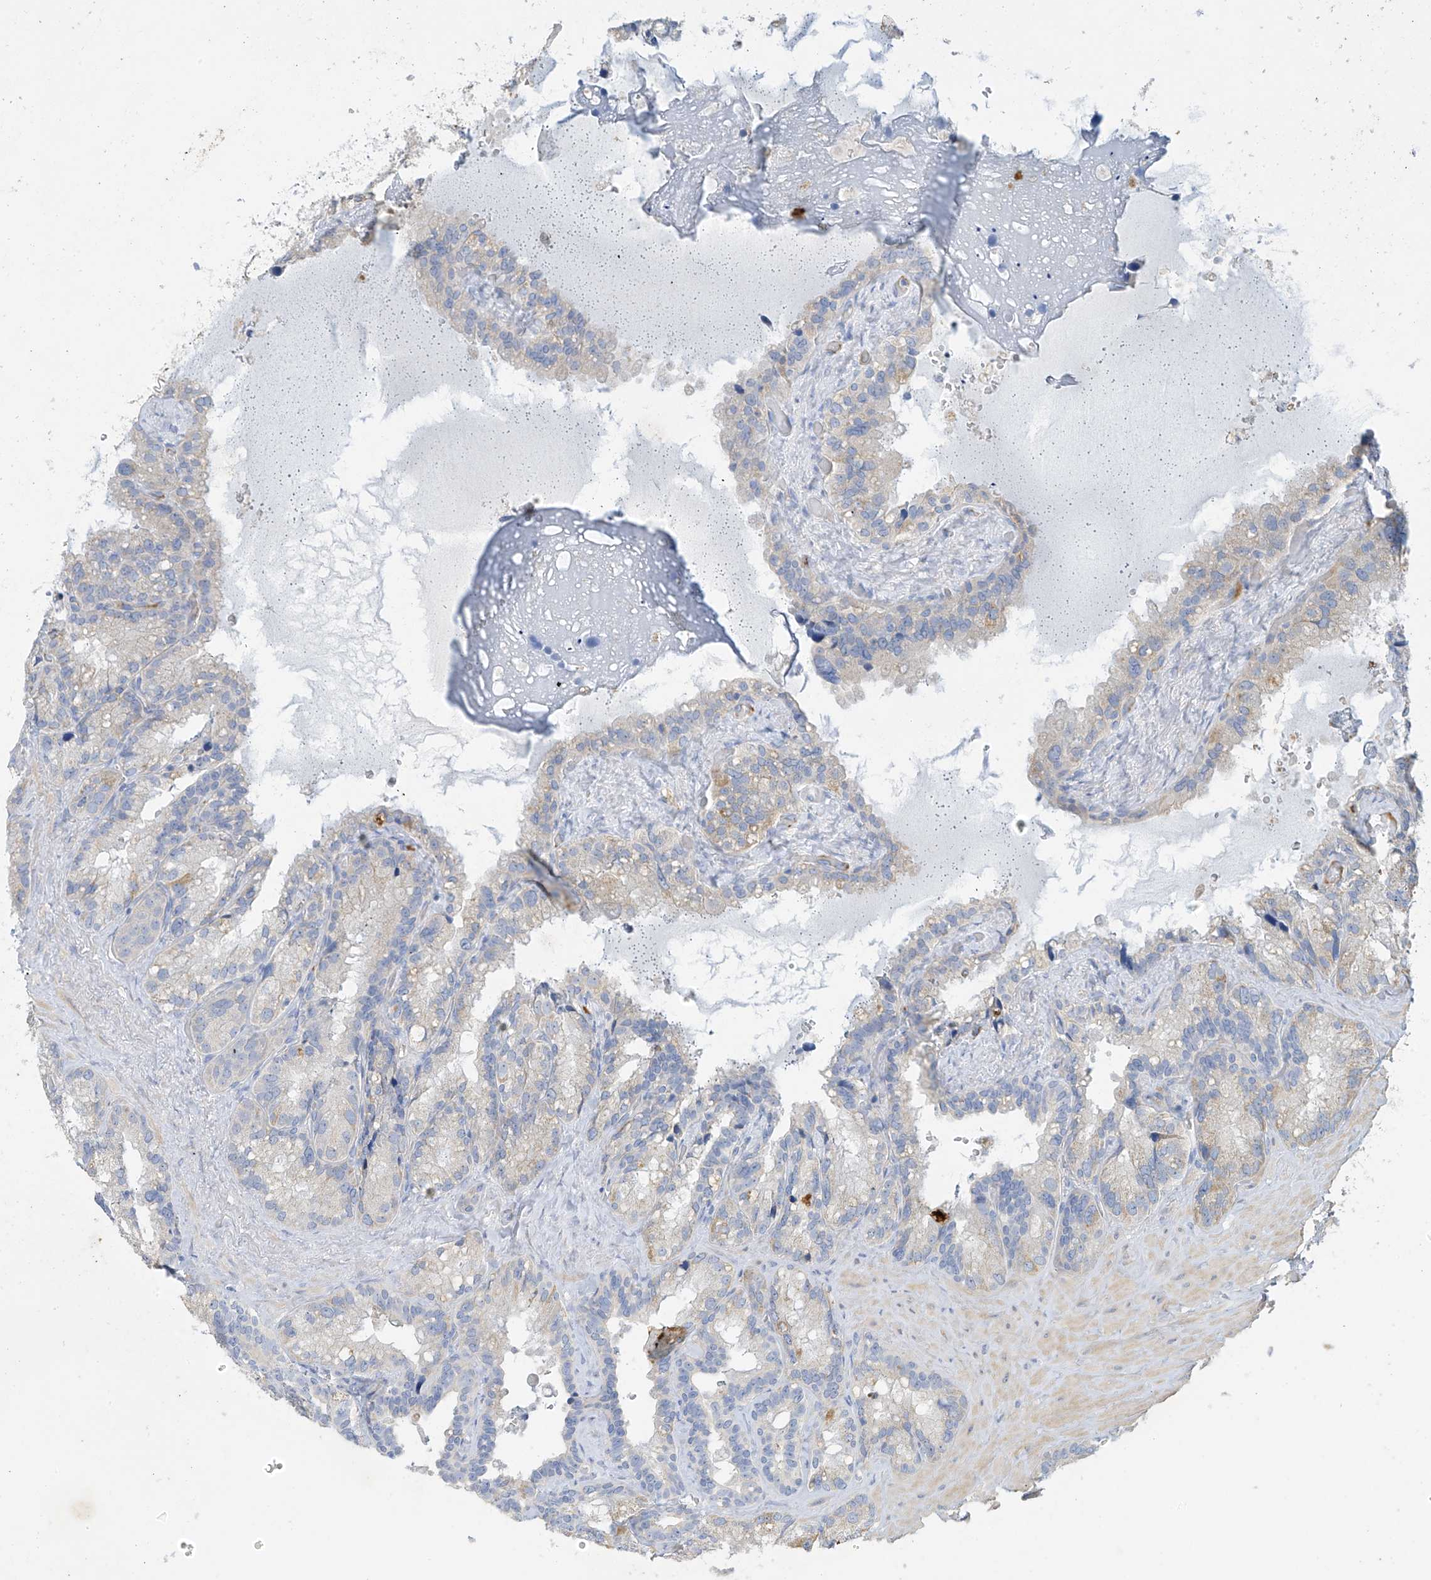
{"staining": {"intensity": "negative", "quantity": "none", "location": "none"}, "tissue": "seminal vesicle", "cell_type": "Glandular cells", "image_type": "normal", "snomed": [{"axis": "morphology", "description": "Normal tissue, NOS"}, {"axis": "topography", "description": "Prostate"}, {"axis": "topography", "description": "Seminal veicle"}], "caption": "Seminal vesicle stained for a protein using IHC reveals no staining glandular cells.", "gene": "PRSS12", "patient": {"sex": "male", "age": 68}}